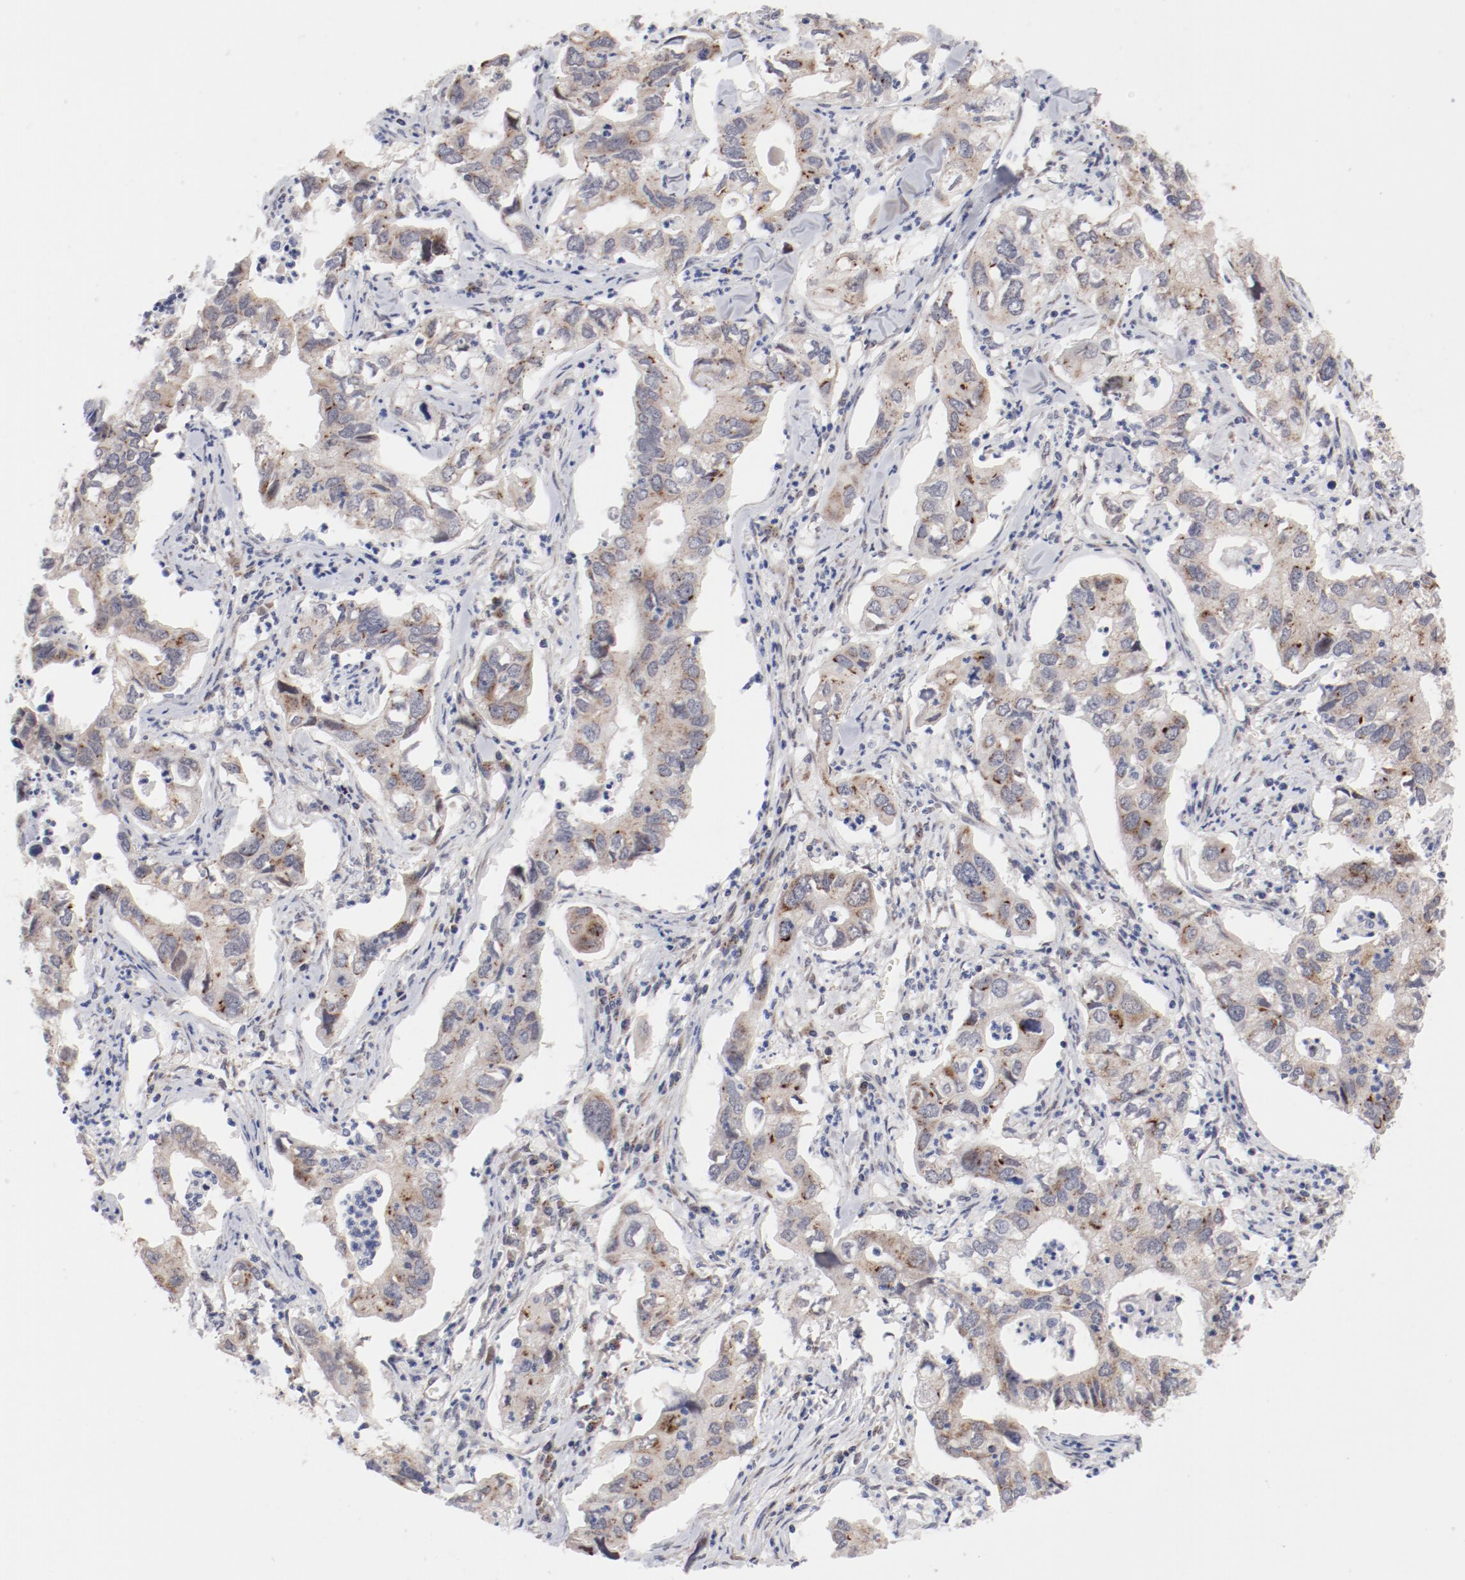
{"staining": {"intensity": "weak", "quantity": "<25%", "location": "cytoplasmic/membranous"}, "tissue": "lung cancer", "cell_type": "Tumor cells", "image_type": "cancer", "snomed": [{"axis": "morphology", "description": "Adenocarcinoma, NOS"}, {"axis": "topography", "description": "Lung"}], "caption": "Image shows no significant protein expression in tumor cells of lung adenocarcinoma.", "gene": "RPL12", "patient": {"sex": "male", "age": 48}}